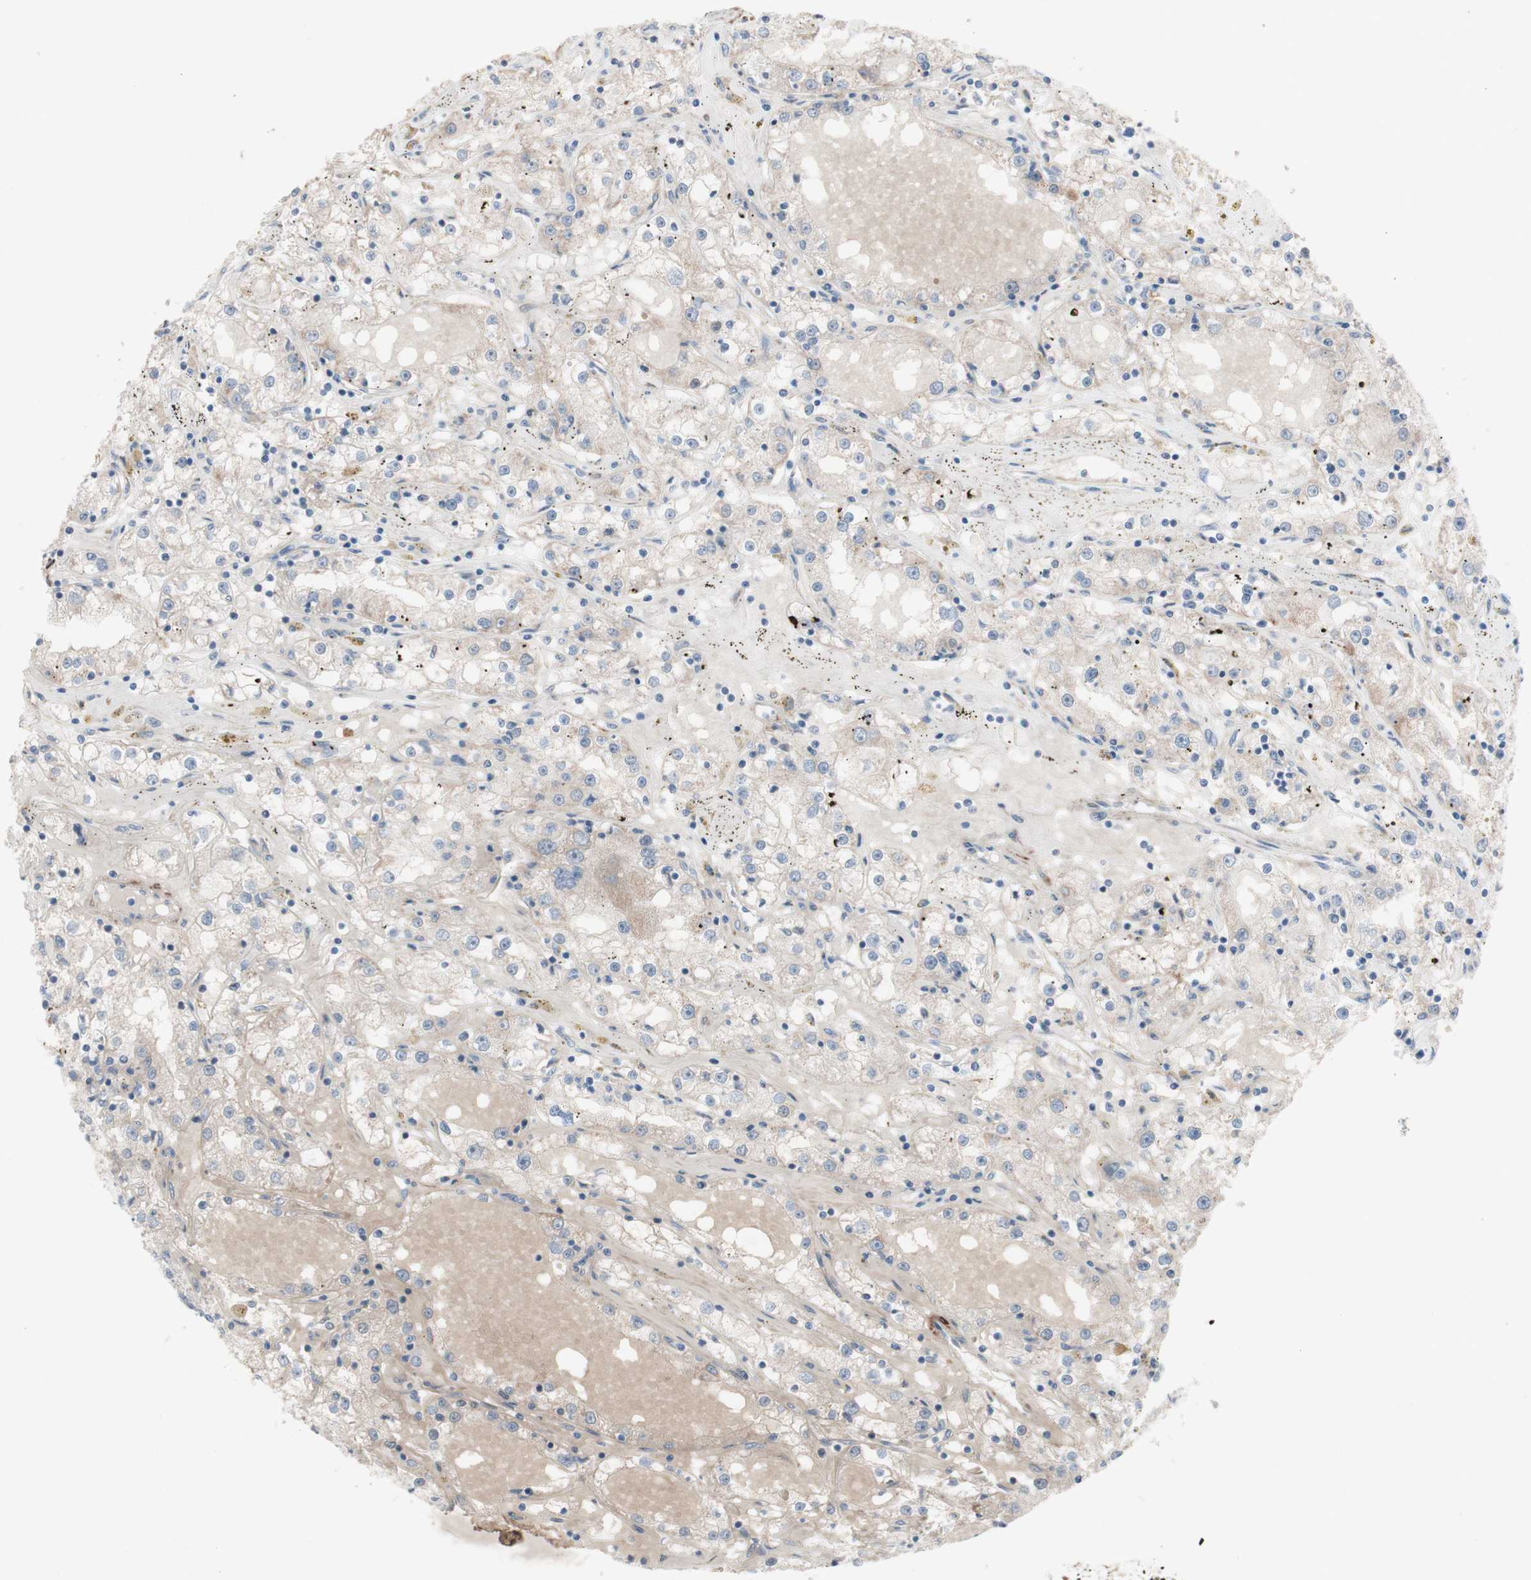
{"staining": {"intensity": "weak", "quantity": "<25%", "location": "cytoplasmic/membranous"}, "tissue": "renal cancer", "cell_type": "Tumor cells", "image_type": "cancer", "snomed": [{"axis": "morphology", "description": "Adenocarcinoma, NOS"}, {"axis": "topography", "description": "Kidney"}], "caption": "Immunohistochemistry photomicrograph of human renal cancer (adenocarcinoma) stained for a protein (brown), which exhibits no expression in tumor cells. Nuclei are stained in blue.", "gene": "AGPAT5", "patient": {"sex": "male", "age": 56}}